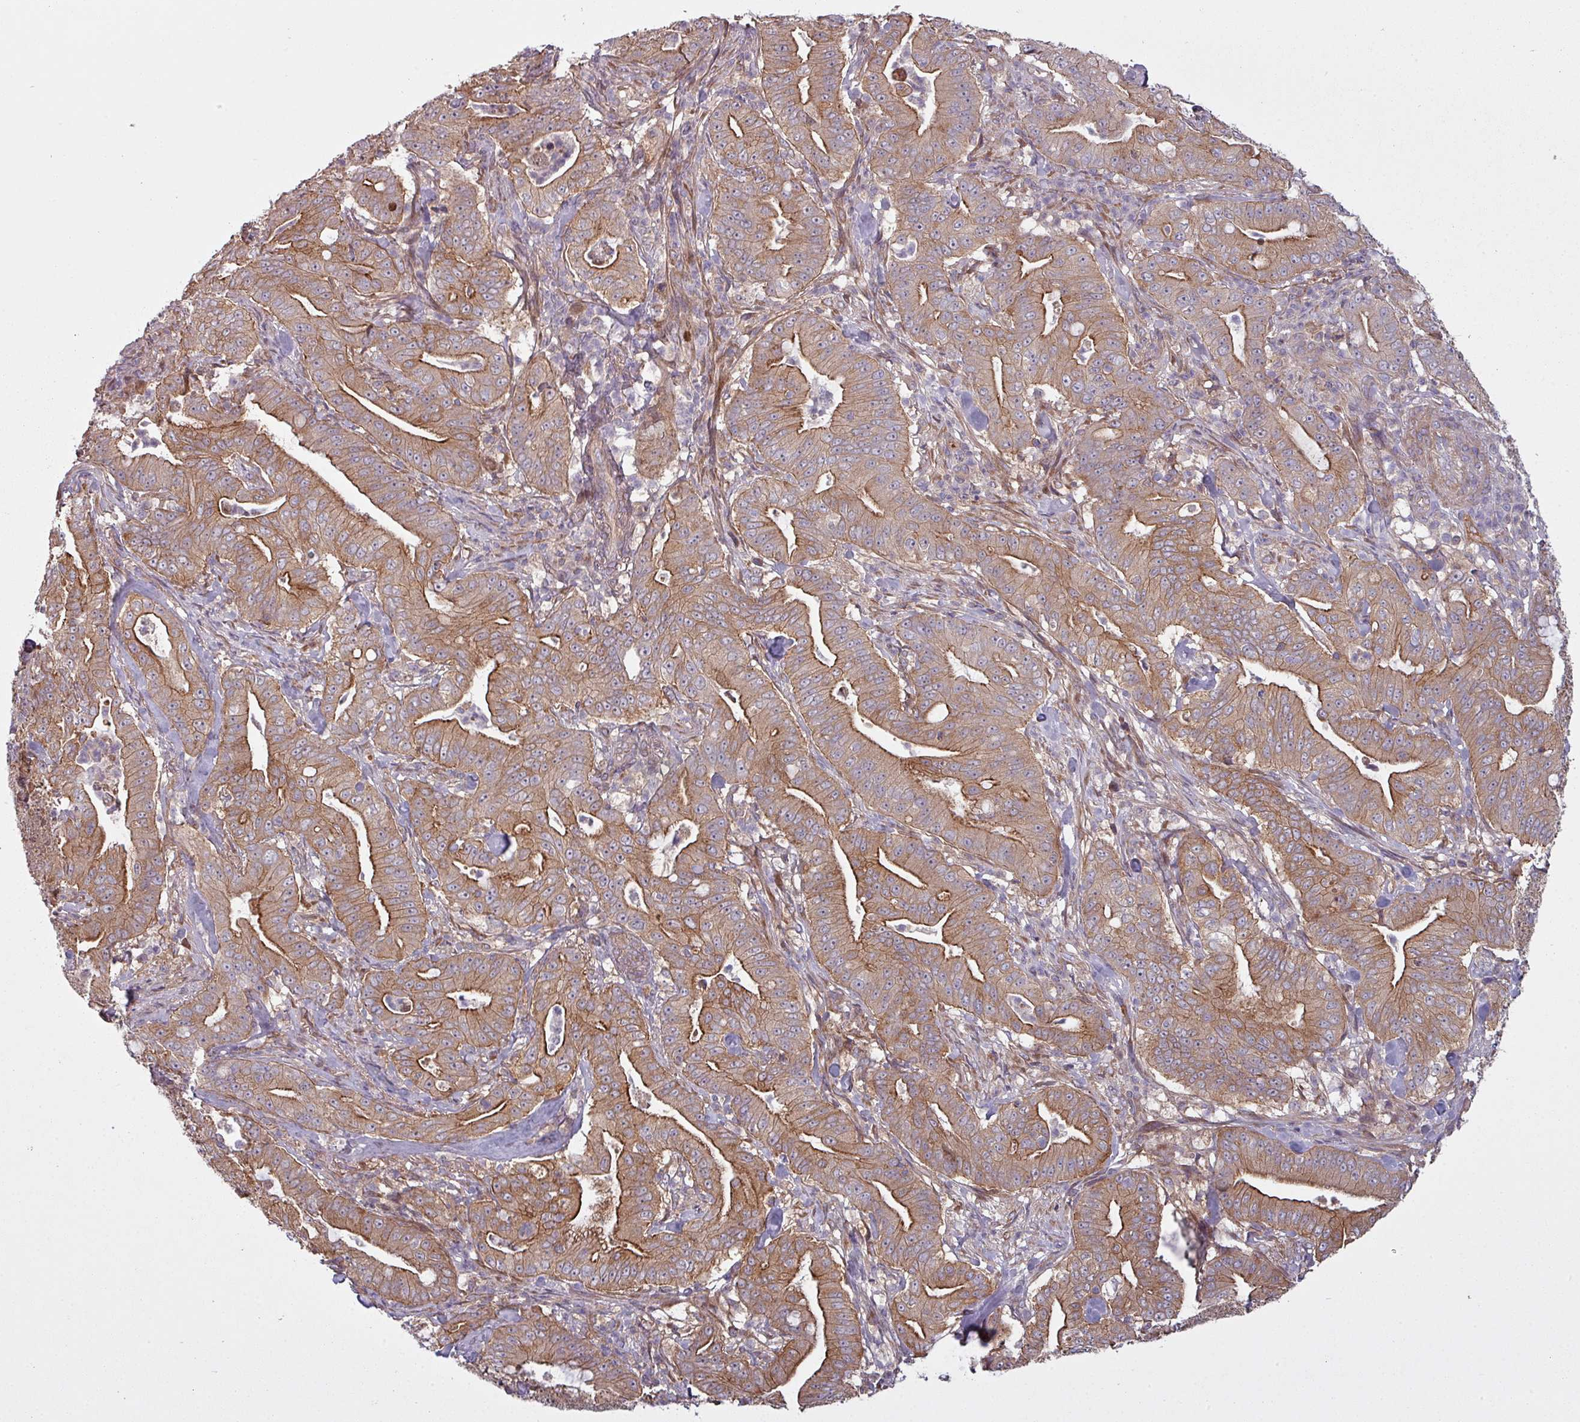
{"staining": {"intensity": "moderate", "quantity": ">75%", "location": "cytoplasmic/membranous"}, "tissue": "pancreatic cancer", "cell_type": "Tumor cells", "image_type": "cancer", "snomed": [{"axis": "morphology", "description": "Adenocarcinoma, NOS"}, {"axis": "topography", "description": "Pancreas"}], "caption": "Immunohistochemistry histopathology image of pancreatic cancer (adenocarcinoma) stained for a protein (brown), which exhibits medium levels of moderate cytoplasmic/membranous positivity in about >75% of tumor cells.", "gene": "SNRNP25", "patient": {"sex": "male", "age": 71}}